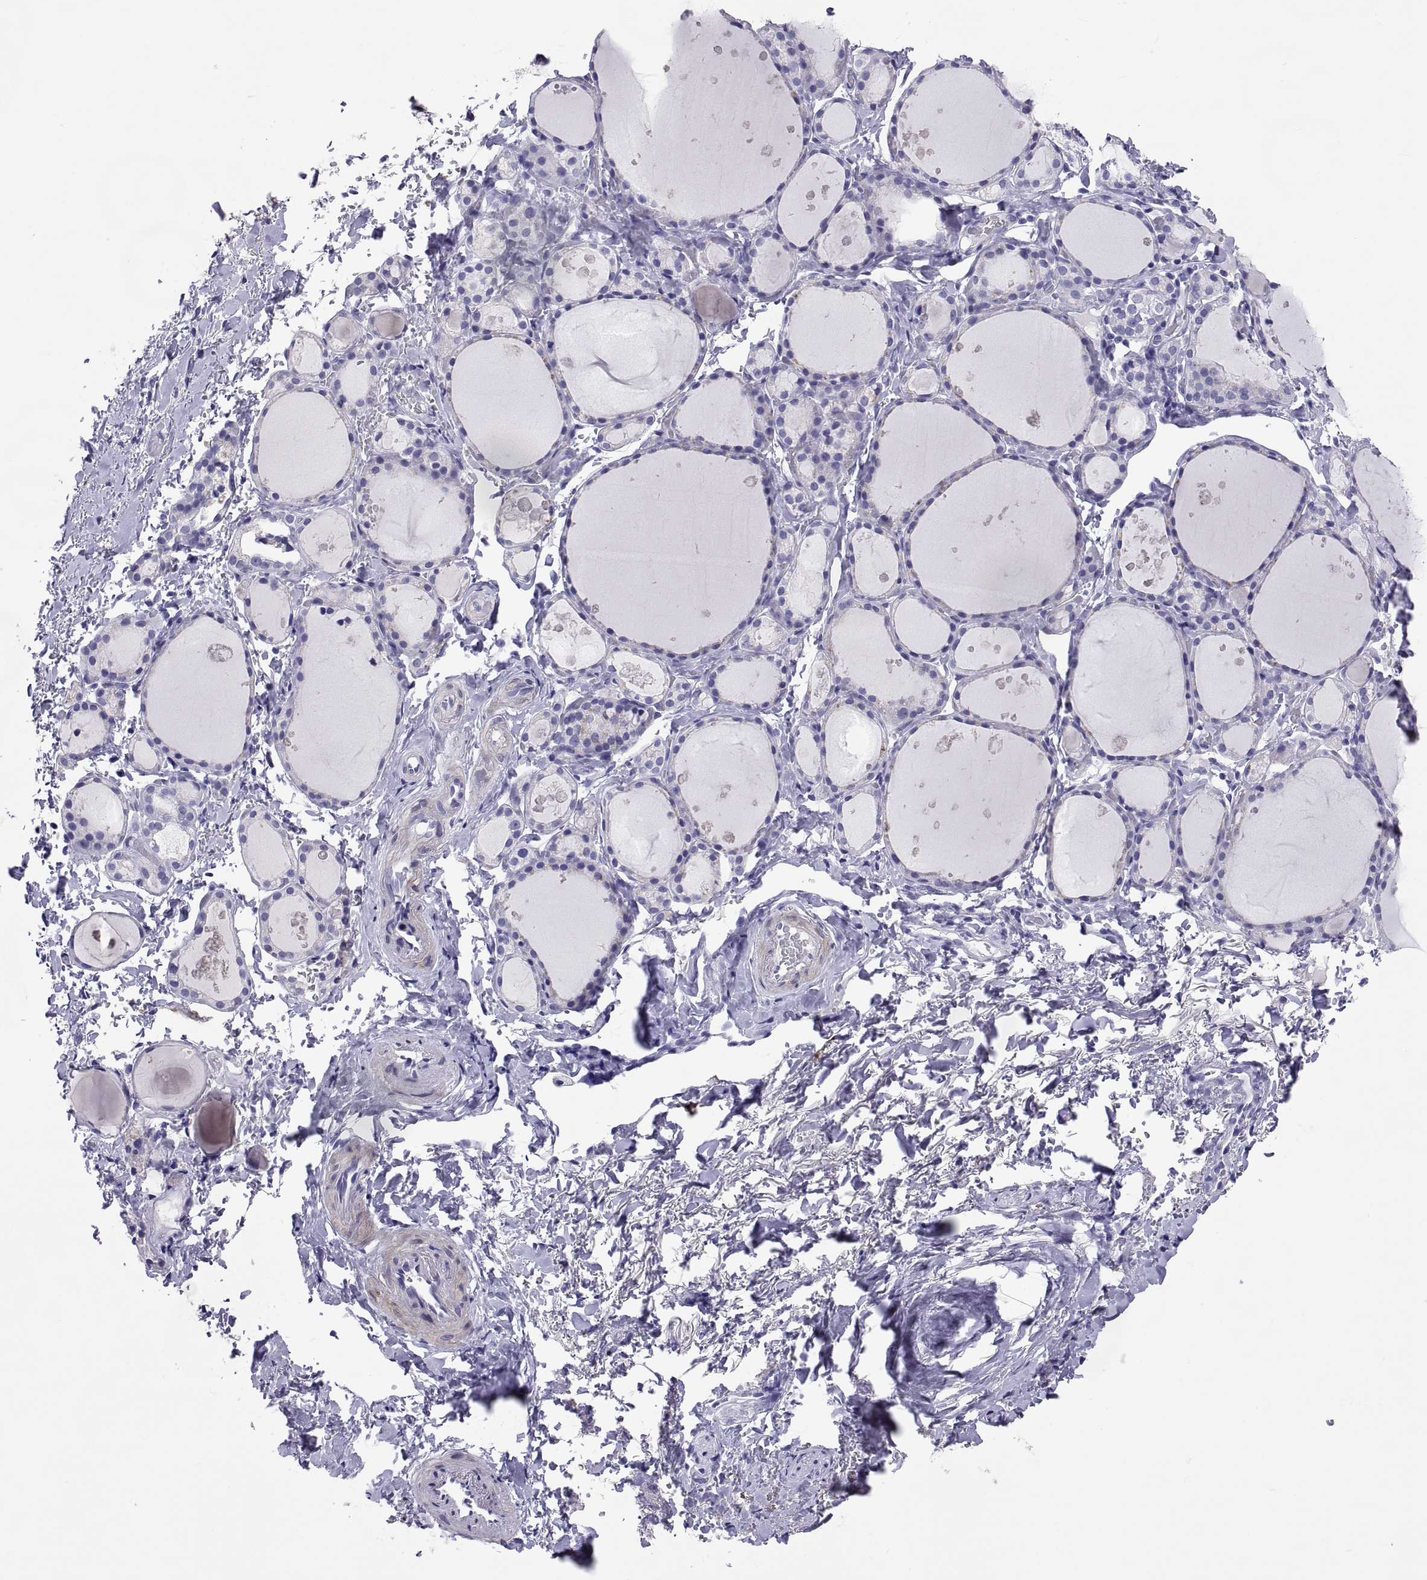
{"staining": {"intensity": "negative", "quantity": "none", "location": "none"}, "tissue": "thyroid gland", "cell_type": "Glandular cells", "image_type": "normal", "snomed": [{"axis": "morphology", "description": "Normal tissue, NOS"}, {"axis": "topography", "description": "Thyroid gland"}], "caption": "Immunohistochemistry (IHC) of normal thyroid gland exhibits no expression in glandular cells.", "gene": "BSPH1", "patient": {"sex": "male", "age": 68}}